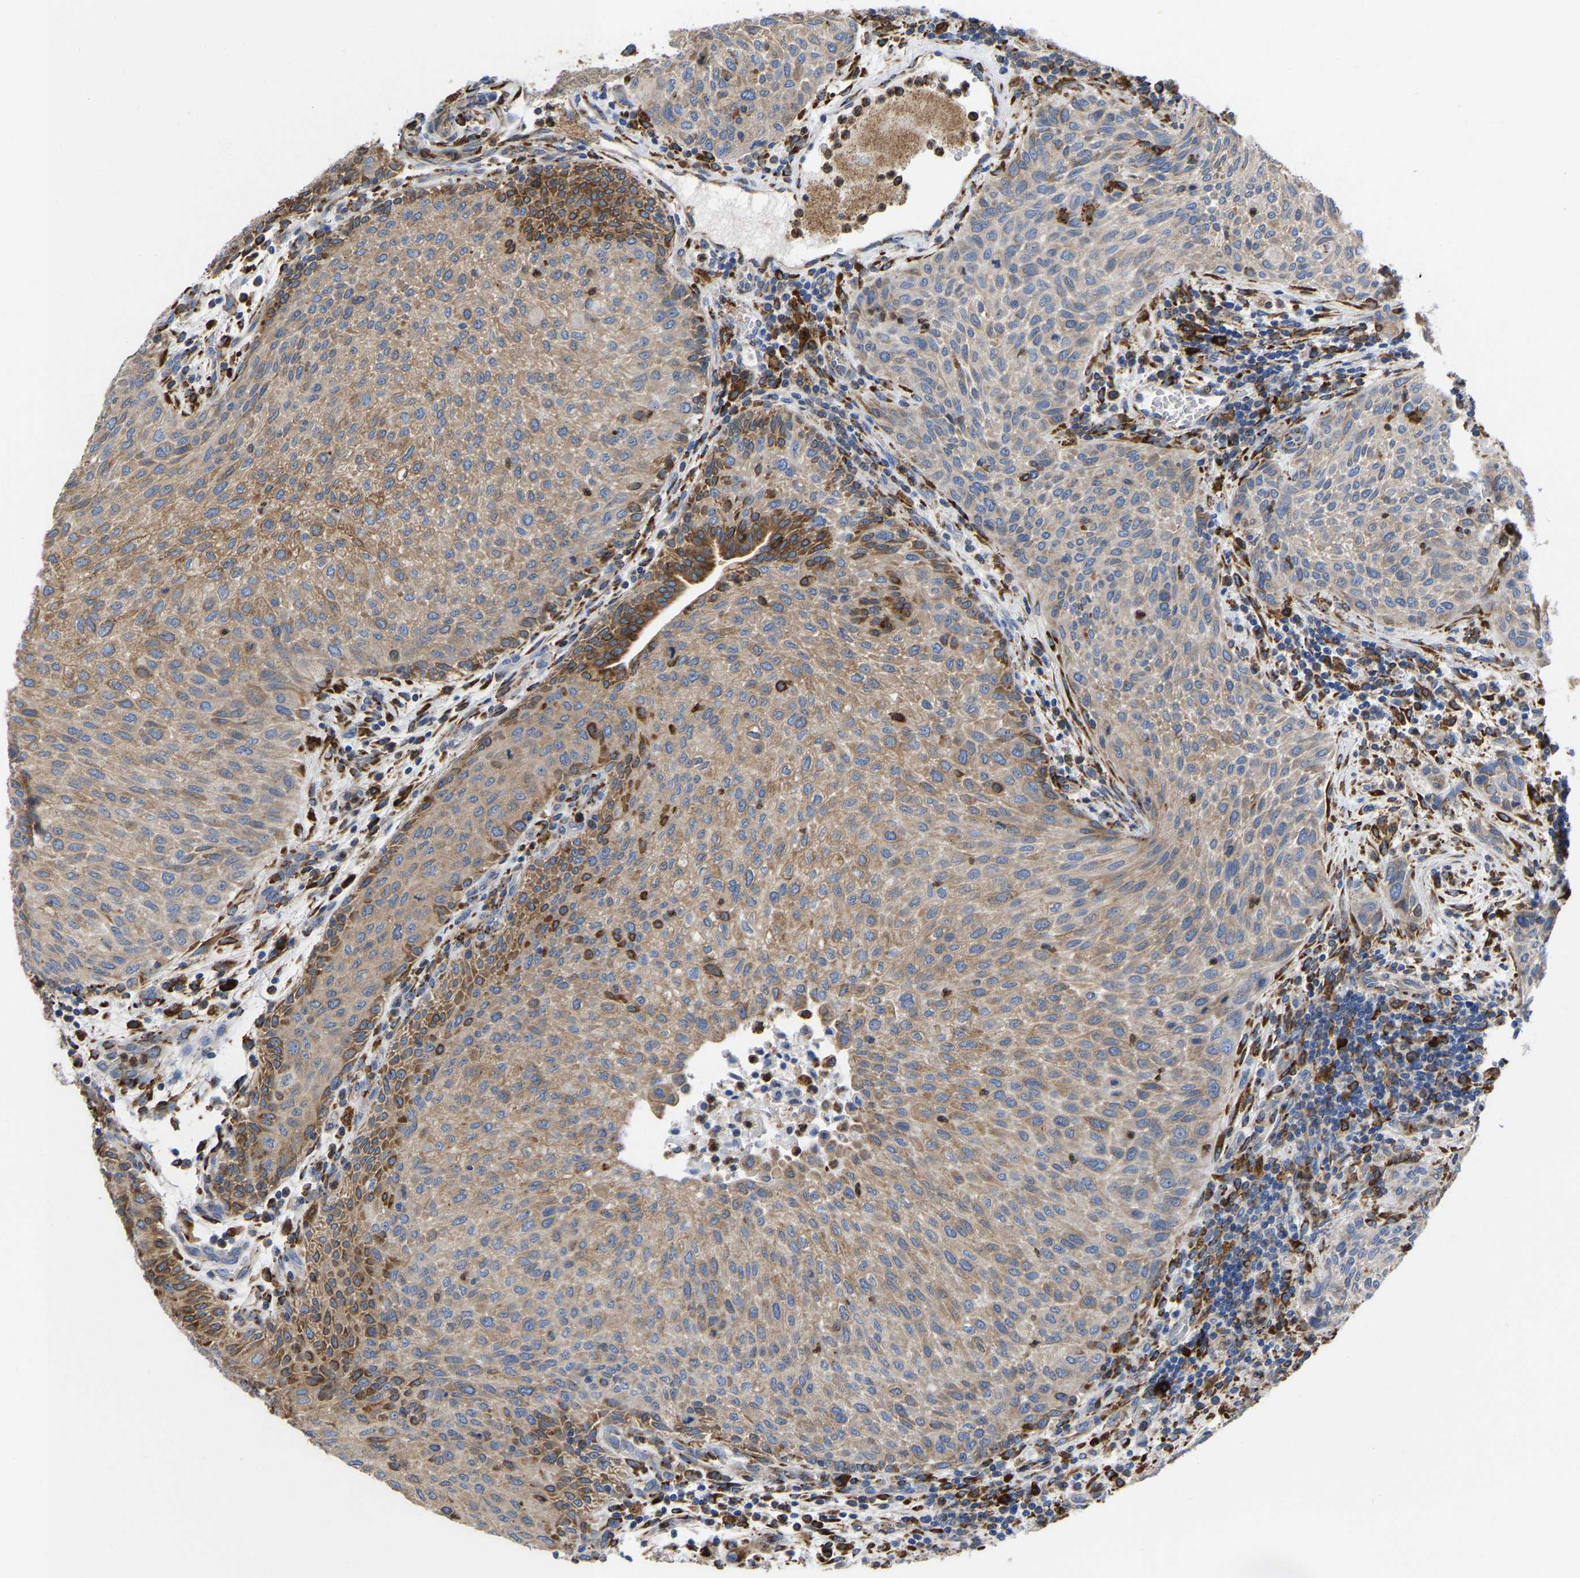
{"staining": {"intensity": "moderate", "quantity": ">75%", "location": "cytoplasmic/membranous"}, "tissue": "urothelial cancer", "cell_type": "Tumor cells", "image_type": "cancer", "snomed": [{"axis": "morphology", "description": "Urothelial carcinoma, Low grade"}, {"axis": "morphology", "description": "Urothelial carcinoma, High grade"}, {"axis": "topography", "description": "Urinary bladder"}], "caption": "Urothelial carcinoma (high-grade) was stained to show a protein in brown. There is medium levels of moderate cytoplasmic/membranous staining in about >75% of tumor cells.", "gene": "P4HB", "patient": {"sex": "male", "age": 35}}